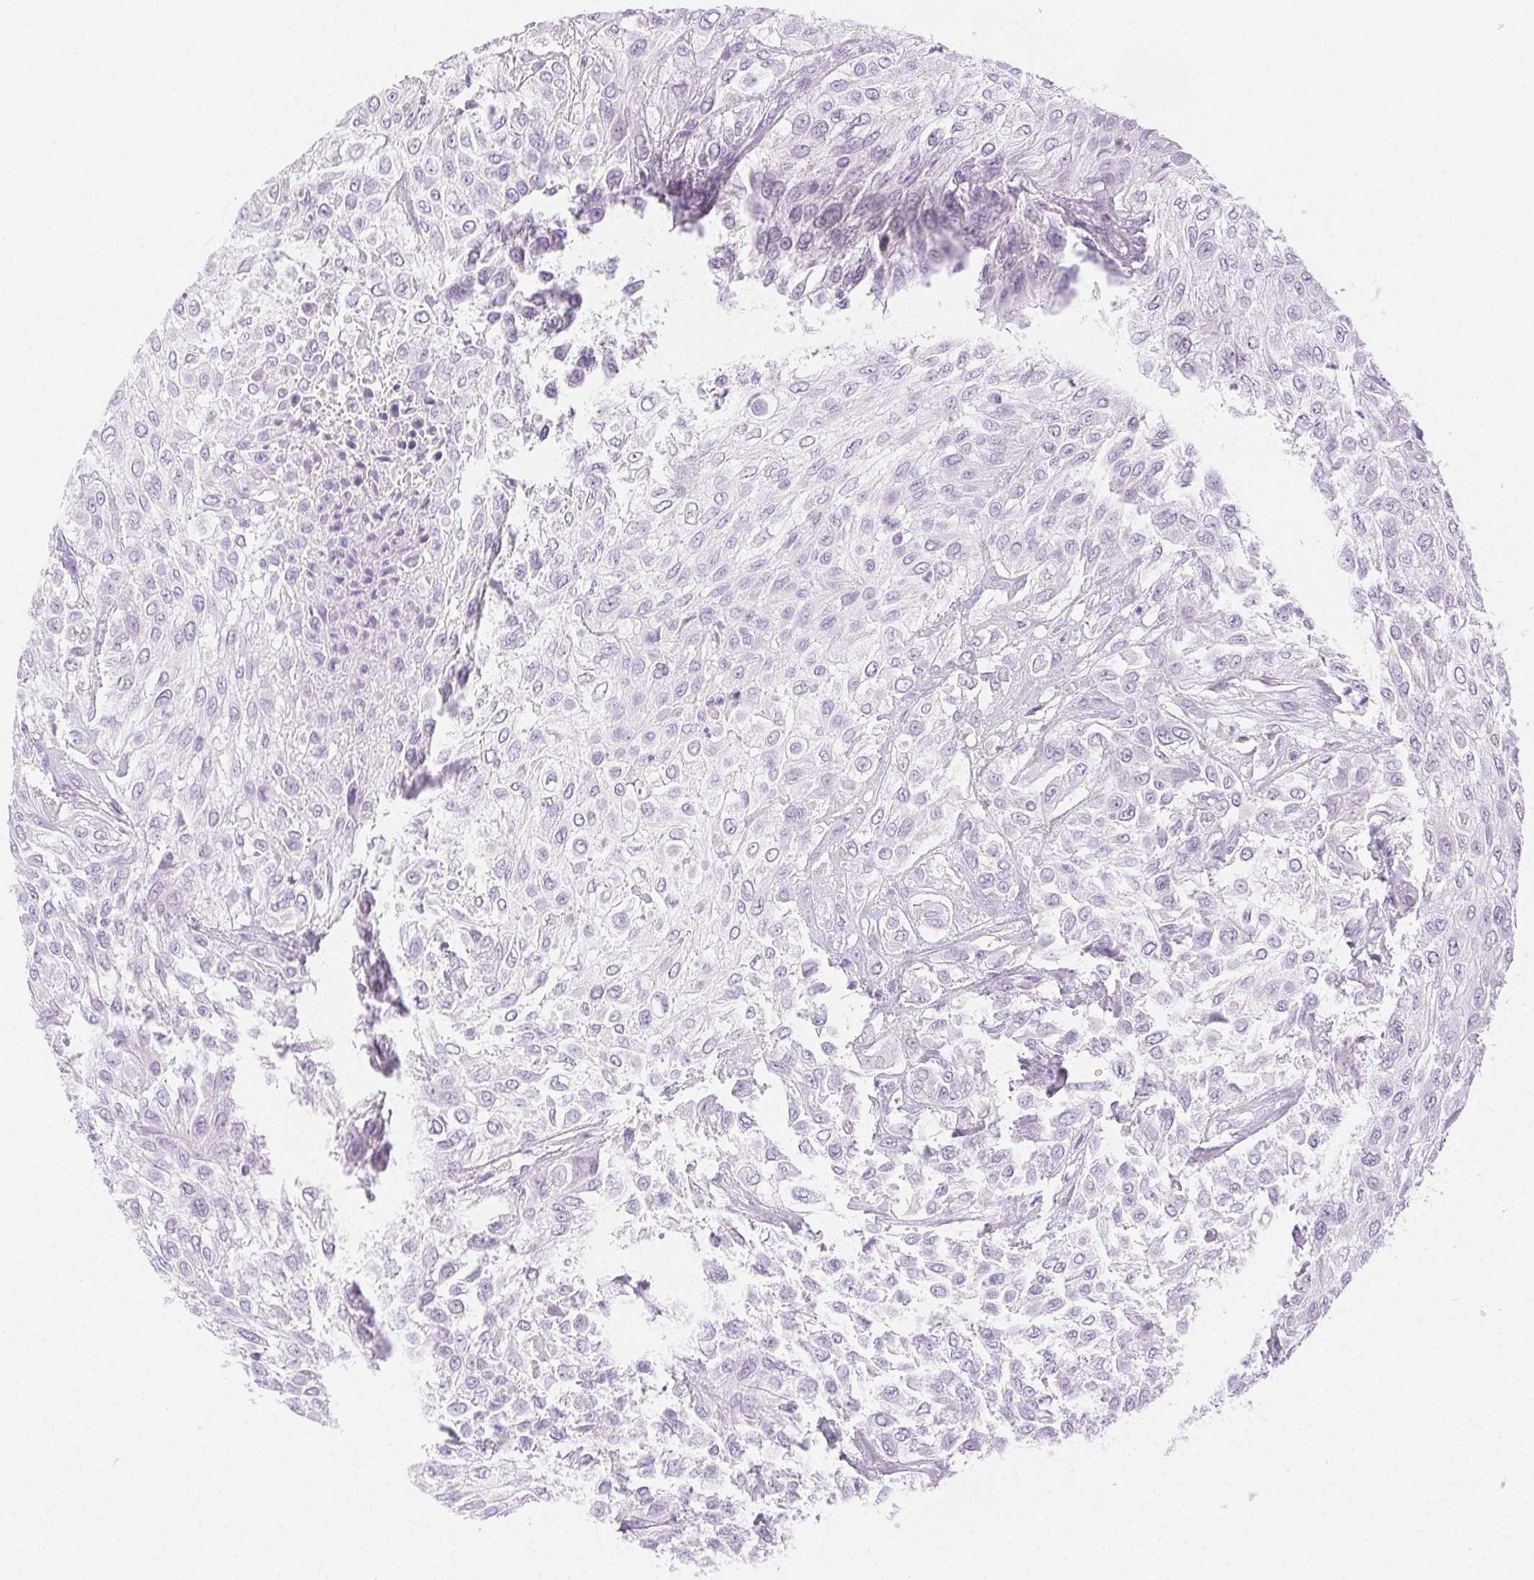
{"staining": {"intensity": "negative", "quantity": "none", "location": "none"}, "tissue": "urothelial cancer", "cell_type": "Tumor cells", "image_type": "cancer", "snomed": [{"axis": "morphology", "description": "Urothelial carcinoma, High grade"}, {"axis": "topography", "description": "Urinary bladder"}], "caption": "The histopathology image demonstrates no staining of tumor cells in high-grade urothelial carcinoma.", "gene": "SPACA4", "patient": {"sex": "male", "age": 57}}